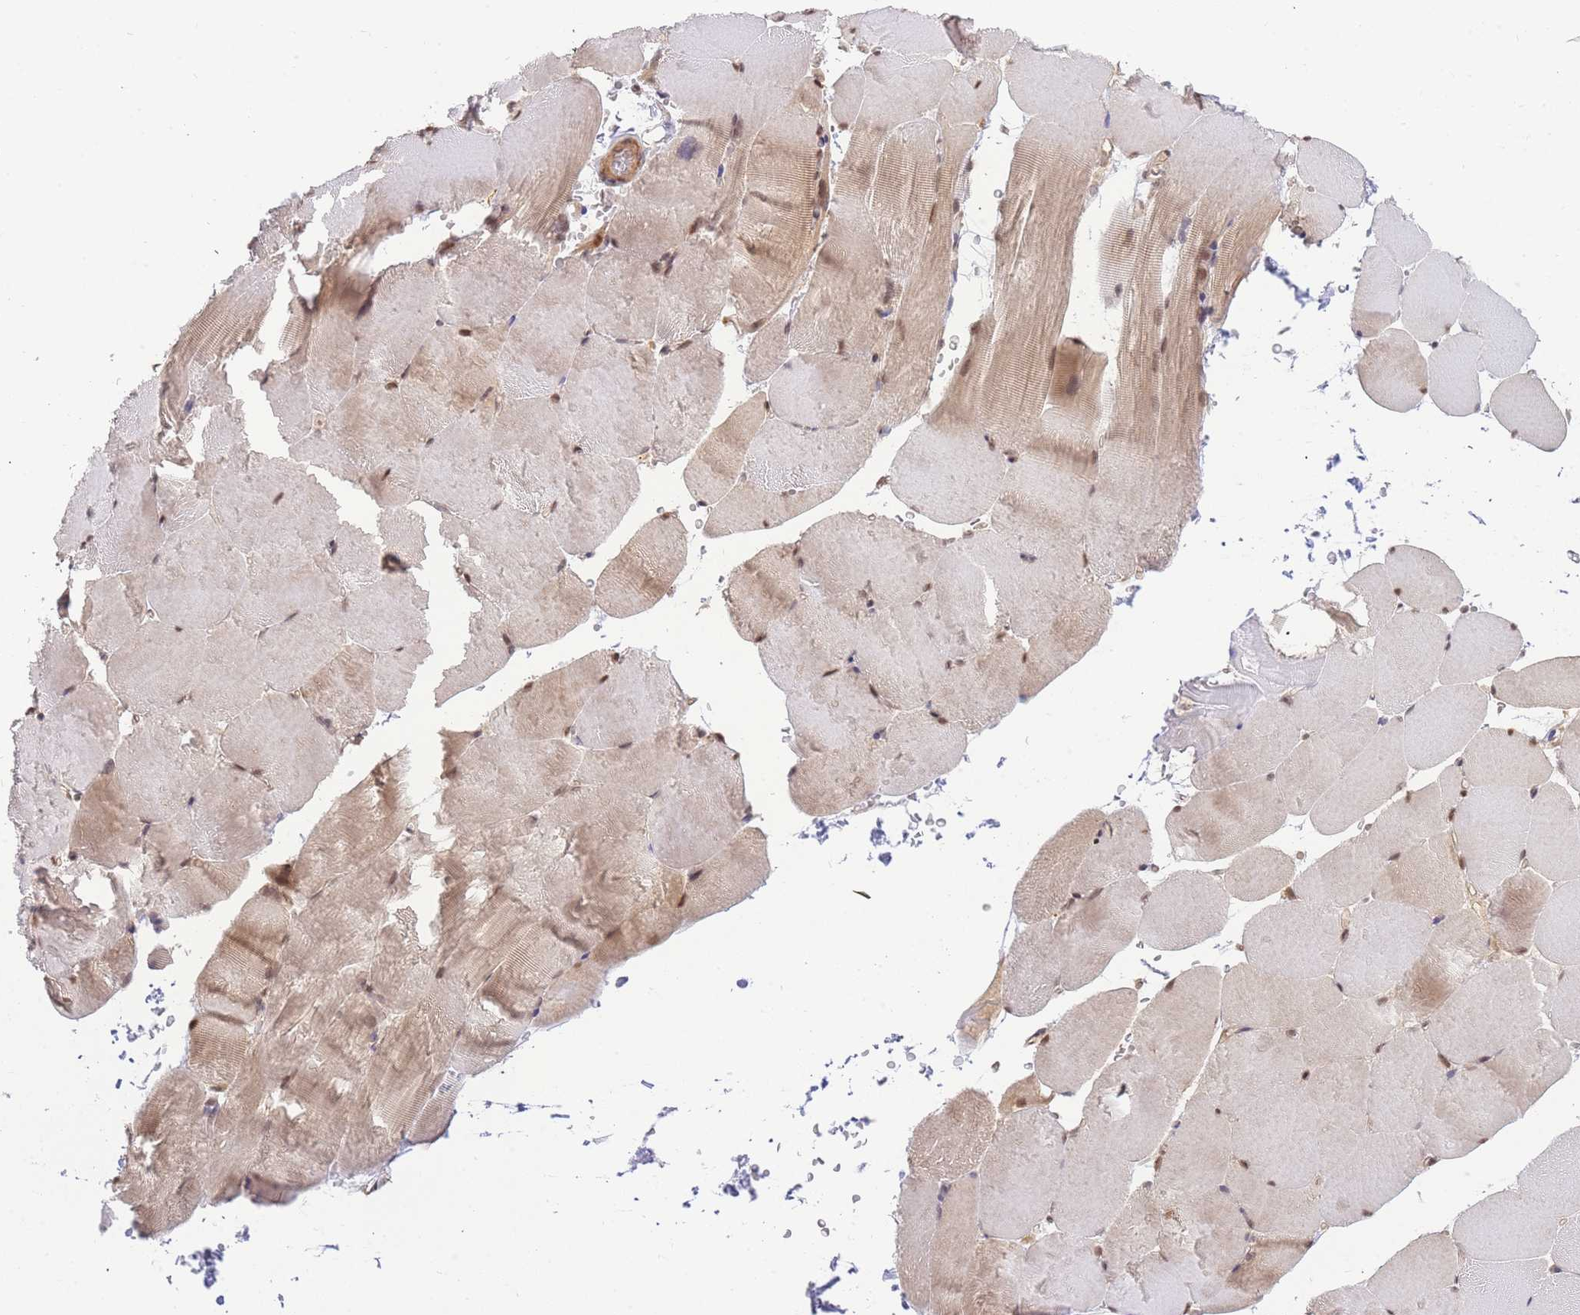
{"staining": {"intensity": "moderate", "quantity": ">75%", "location": "cytoplasmic/membranous,nuclear"}, "tissue": "skeletal muscle", "cell_type": "Myocytes", "image_type": "normal", "snomed": [{"axis": "morphology", "description": "Normal tissue, NOS"}, {"axis": "topography", "description": "Skeletal muscle"}, {"axis": "topography", "description": "Parathyroid gland"}], "caption": "IHC (DAB) staining of benign skeletal muscle demonstrates moderate cytoplasmic/membranous,nuclear protein staining in approximately >75% of myocytes. The staining was performed using DAB (3,3'-diaminobenzidine) to visualize the protein expression in brown, while the nuclei were stained in blue with hematoxylin (Magnification: 20x).", "gene": "KIAA1191", "patient": {"sex": "female", "age": 37}}